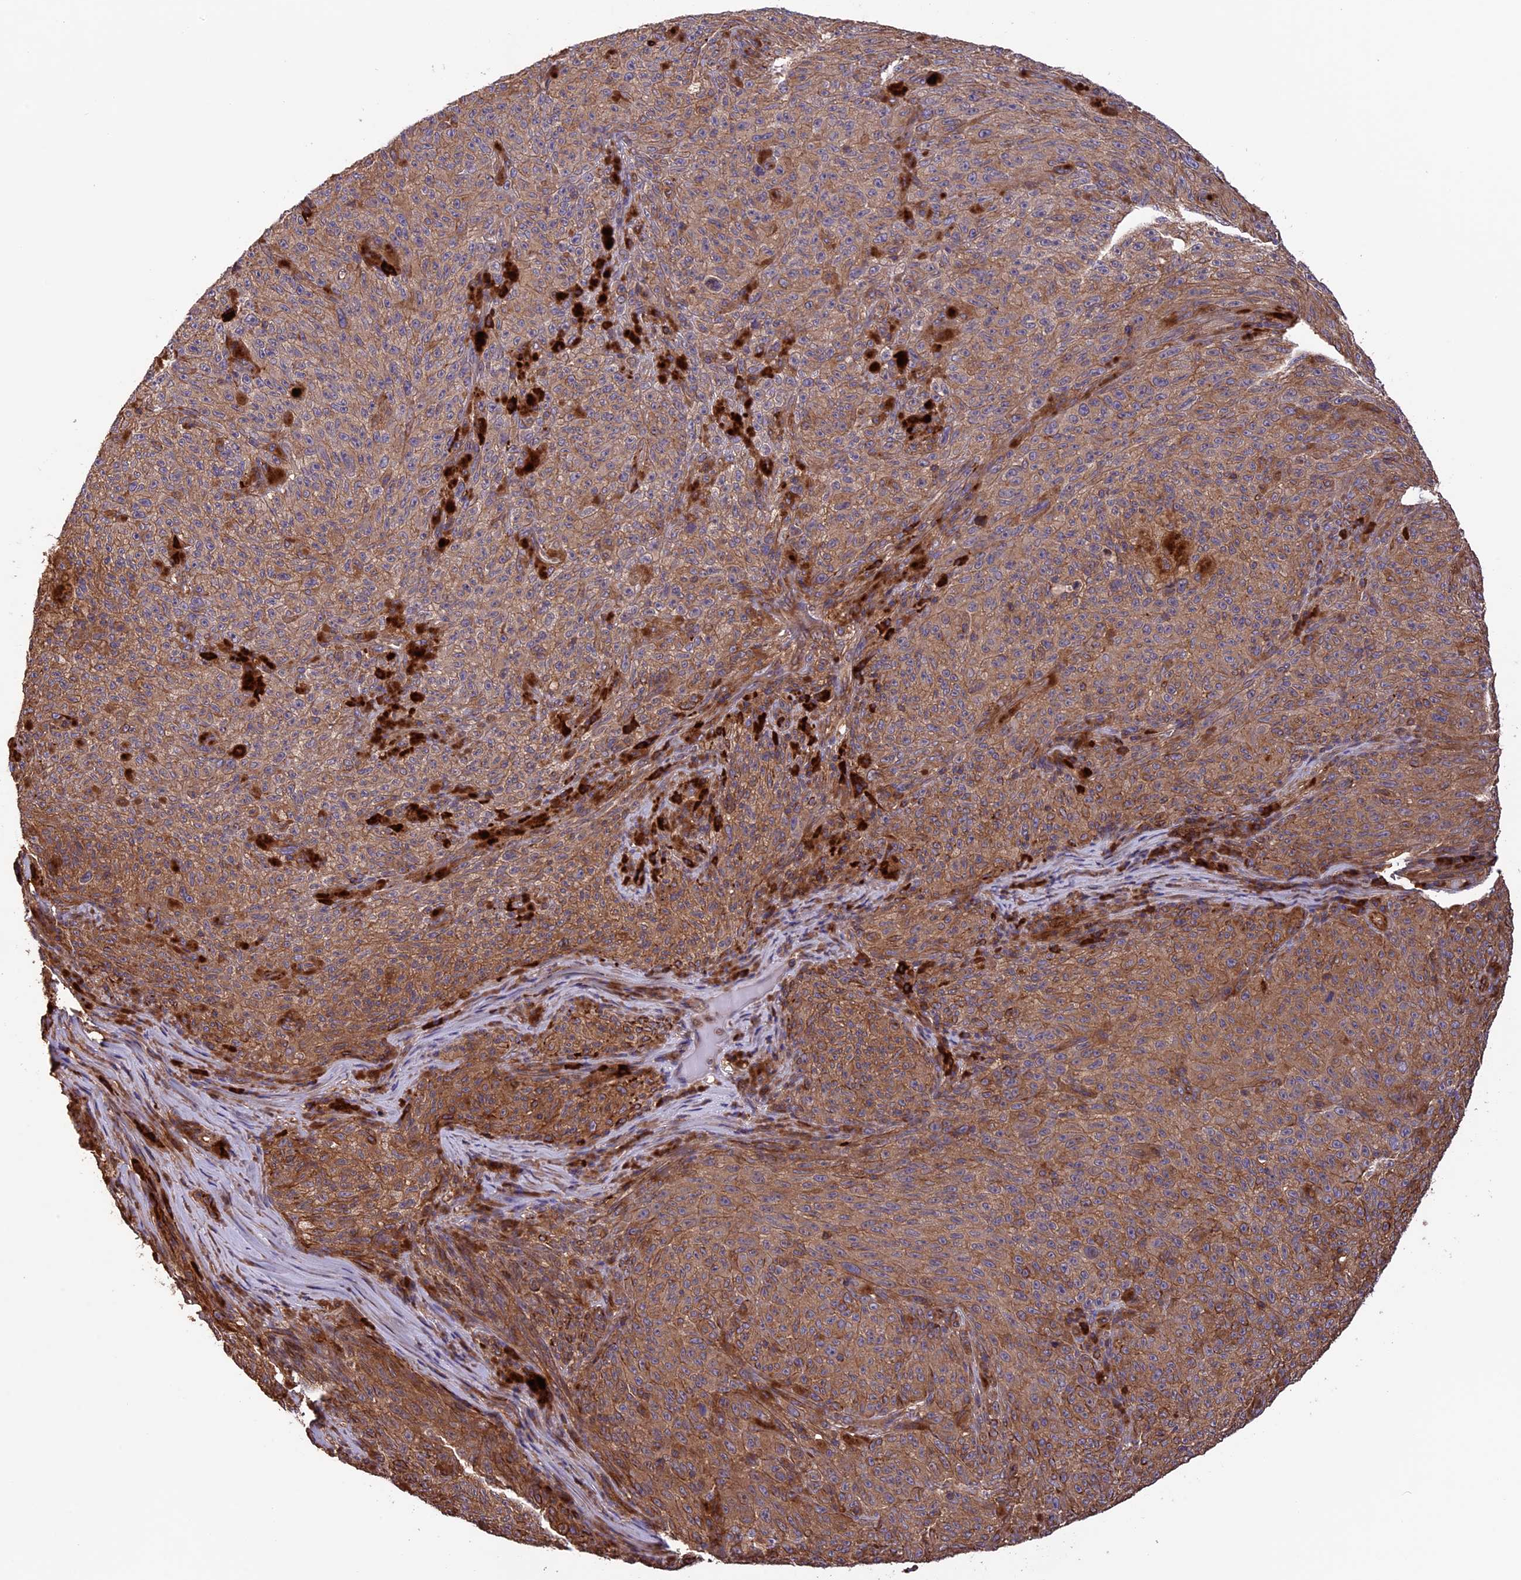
{"staining": {"intensity": "moderate", "quantity": ">75%", "location": "cytoplasmic/membranous"}, "tissue": "melanoma", "cell_type": "Tumor cells", "image_type": "cancer", "snomed": [{"axis": "morphology", "description": "Malignant melanoma, NOS"}, {"axis": "topography", "description": "Skin"}], "caption": "Immunohistochemistry (IHC) of human melanoma demonstrates medium levels of moderate cytoplasmic/membranous positivity in approximately >75% of tumor cells. The staining is performed using DAB (3,3'-diaminobenzidine) brown chromogen to label protein expression. The nuclei are counter-stained blue using hematoxylin.", "gene": "GAS8", "patient": {"sex": "female", "age": 82}}